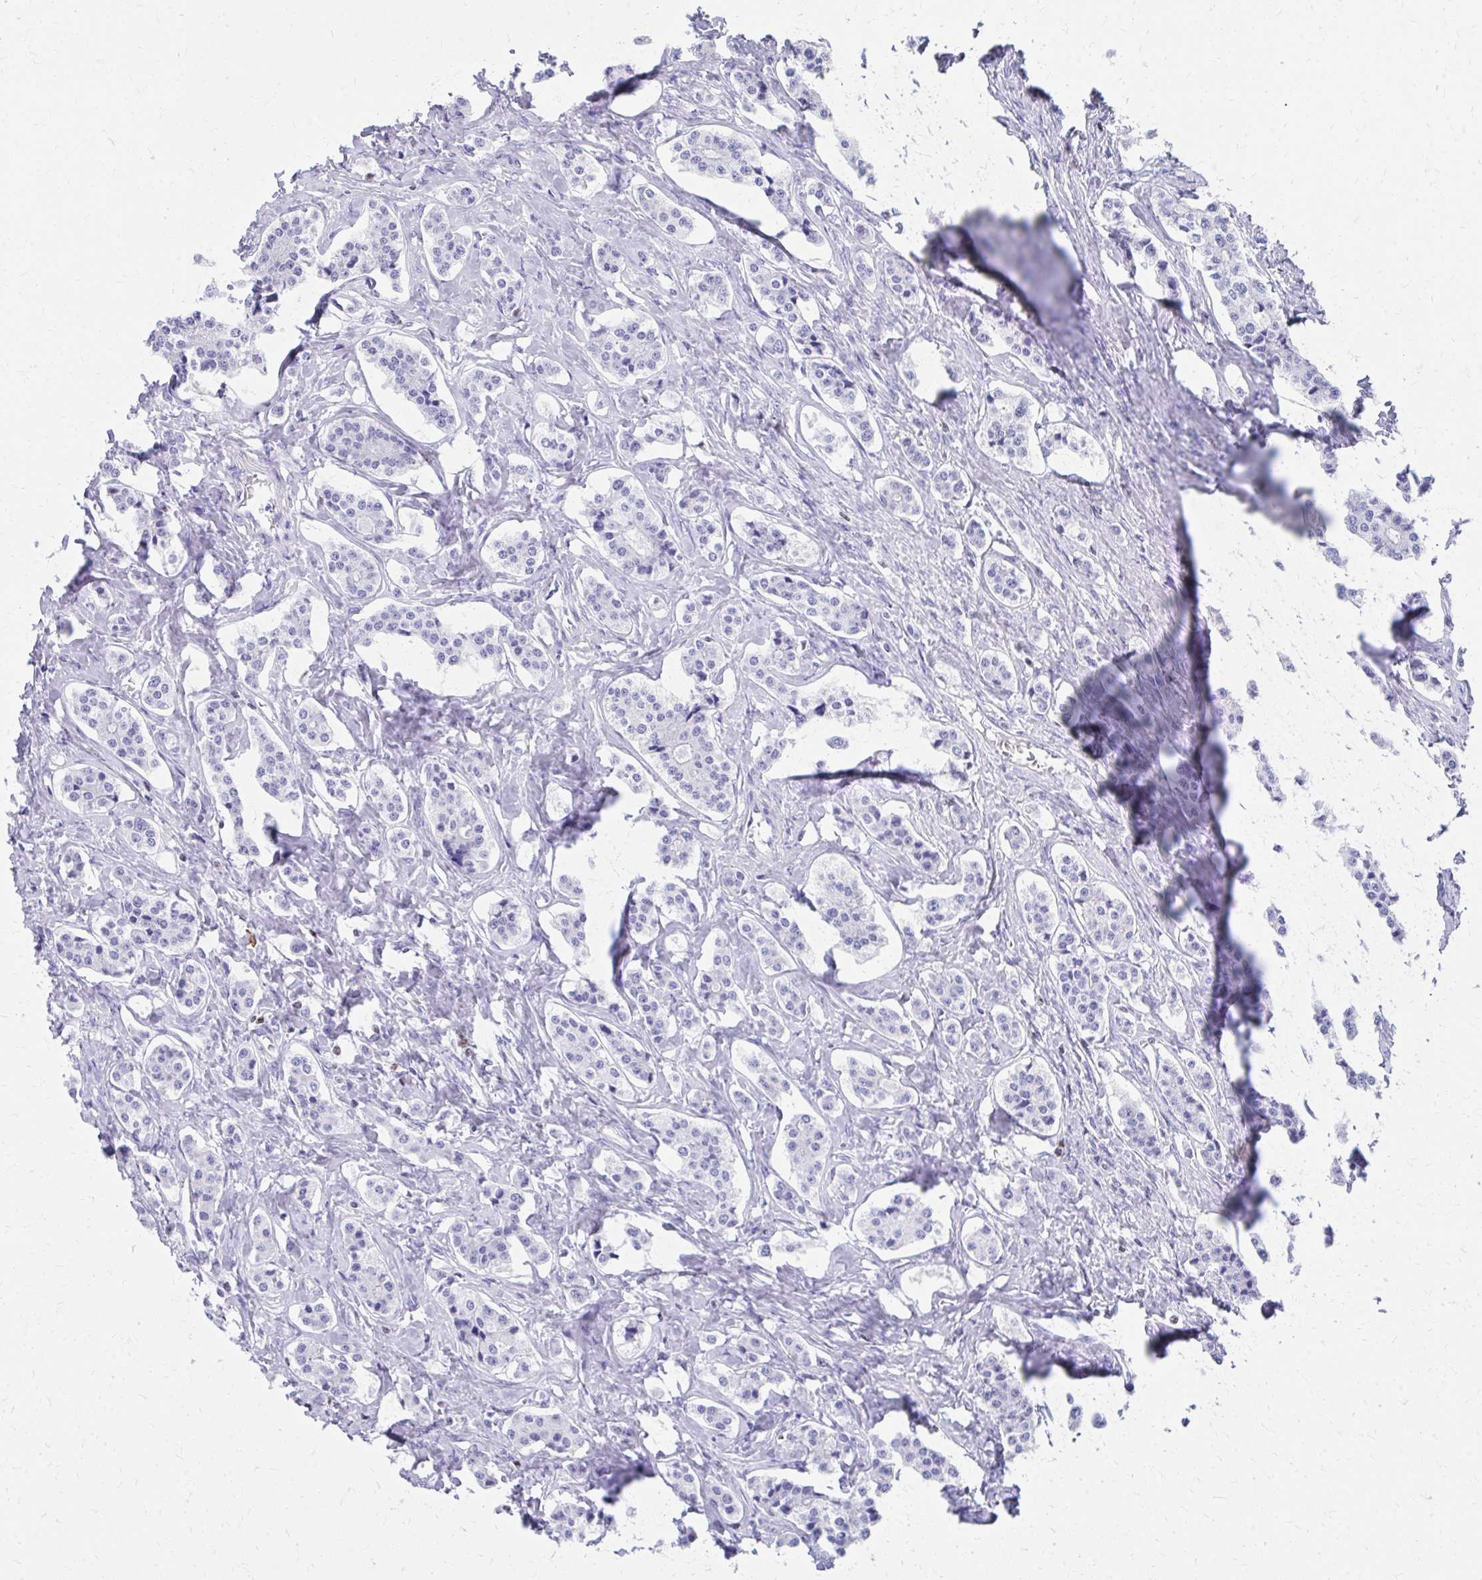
{"staining": {"intensity": "negative", "quantity": "none", "location": "none"}, "tissue": "carcinoid", "cell_type": "Tumor cells", "image_type": "cancer", "snomed": [{"axis": "morphology", "description": "Carcinoid, malignant, NOS"}, {"axis": "topography", "description": "Small intestine"}], "caption": "High power microscopy histopathology image of an immunohistochemistry (IHC) histopathology image of malignant carcinoid, revealing no significant staining in tumor cells.", "gene": "RUNX3", "patient": {"sex": "male", "age": 63}}